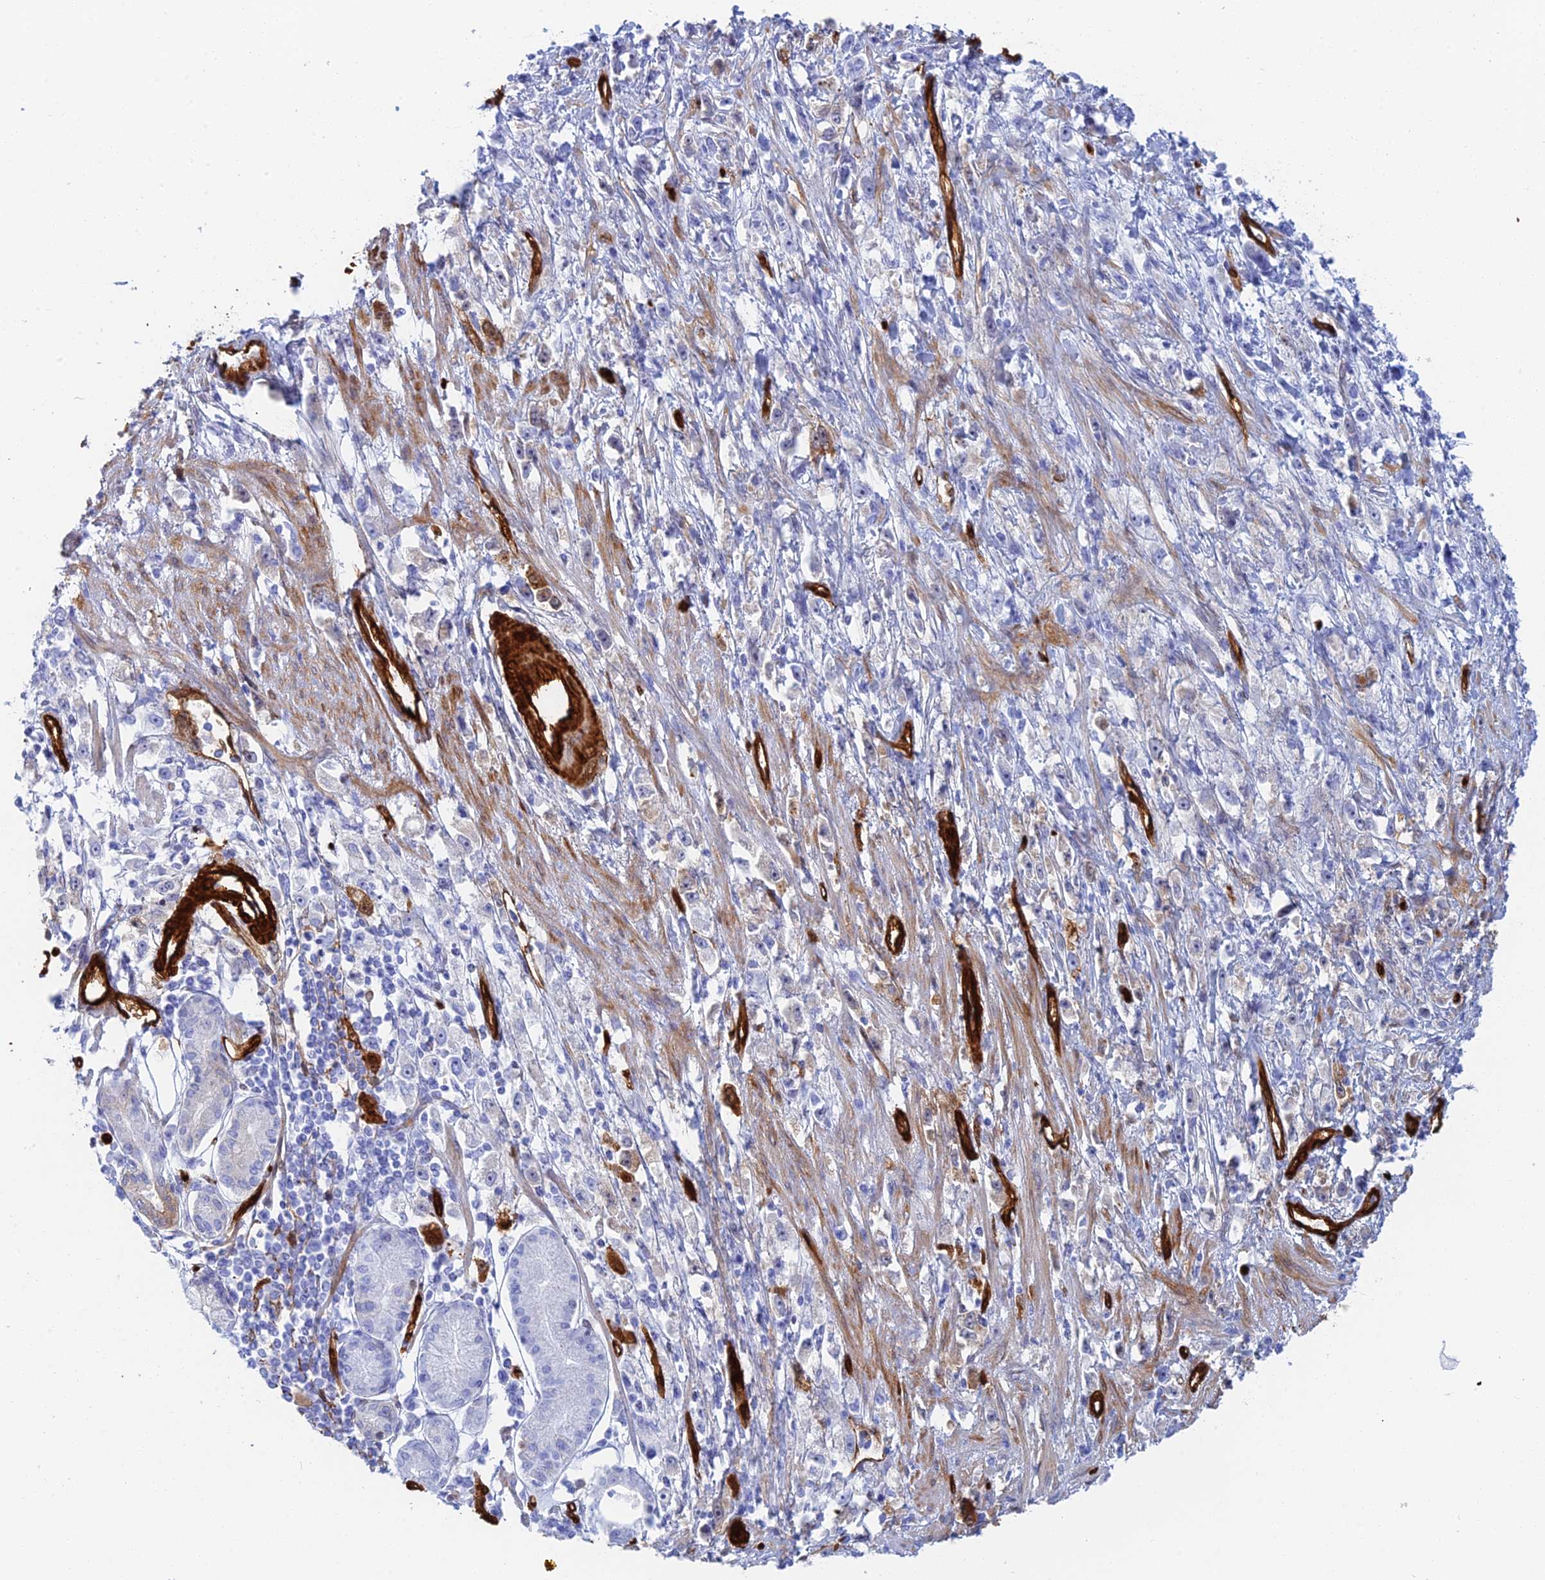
{"staining": {"intensity": "negative", "quantity": "none", "location": "none"}, "tissue": "stomach cancer", "cell_type": "Tumor cells", "image_type": "cancer", "snomed": [{"axis": "morphology", "description": "Adenocarcinoma, NOS"}, {"axis": "topography", "description": "Stomach"}], "caption": "There is no significant expression in tumor cells of adenocarcinoma (stomach).", "gene": "CRIP2", "patient": {"sex": "female", "age": 59}}